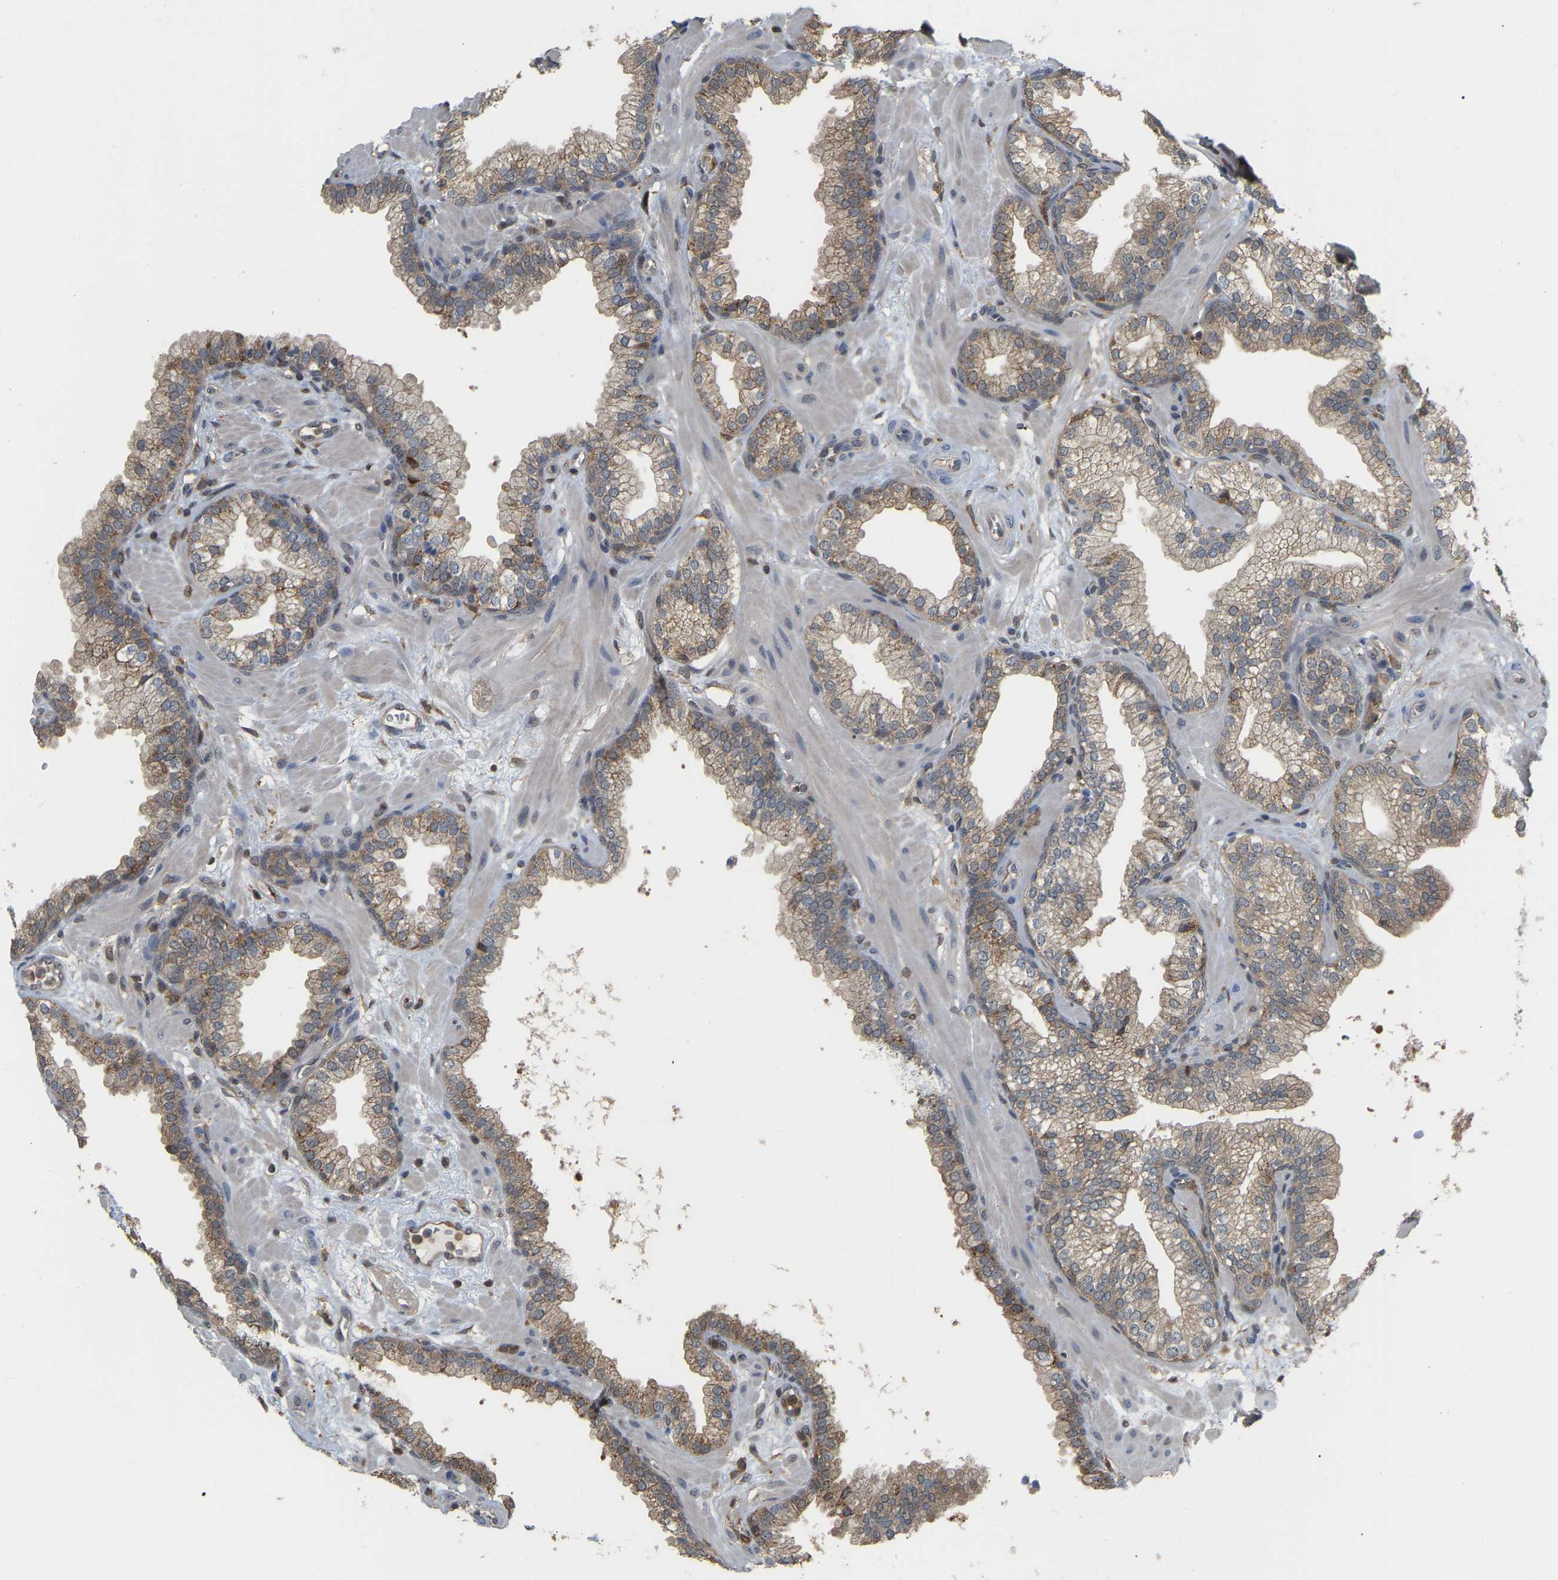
{"staining": {"intensity": "moderate", "quantity": ">75%", "location": "cytoplasmic/membranous"}, "tissue": "prostate", "cell_type": "Glandular cells", "image_type": "normal", "snomed": [{"axis": "morphology", "description": "Normal tissue, NOS"}, {"axis": "morphology", "description": "Urothelial carcinoma, Low grade"}, {"axis": "topography", "description": "Urinary bladder"}, {"axis": "topography", "description": "Prostate"}], "caption": "The photomicrograph displays a brown stain indicating the presence of a protein in the cytoplasmic/membranous of glandular cells in prostate. The protein of interest is shown in brown color, while the nuclei are stained blue.", "gene": "MTPN", "patient": {"sex": "male", "age": 60}}